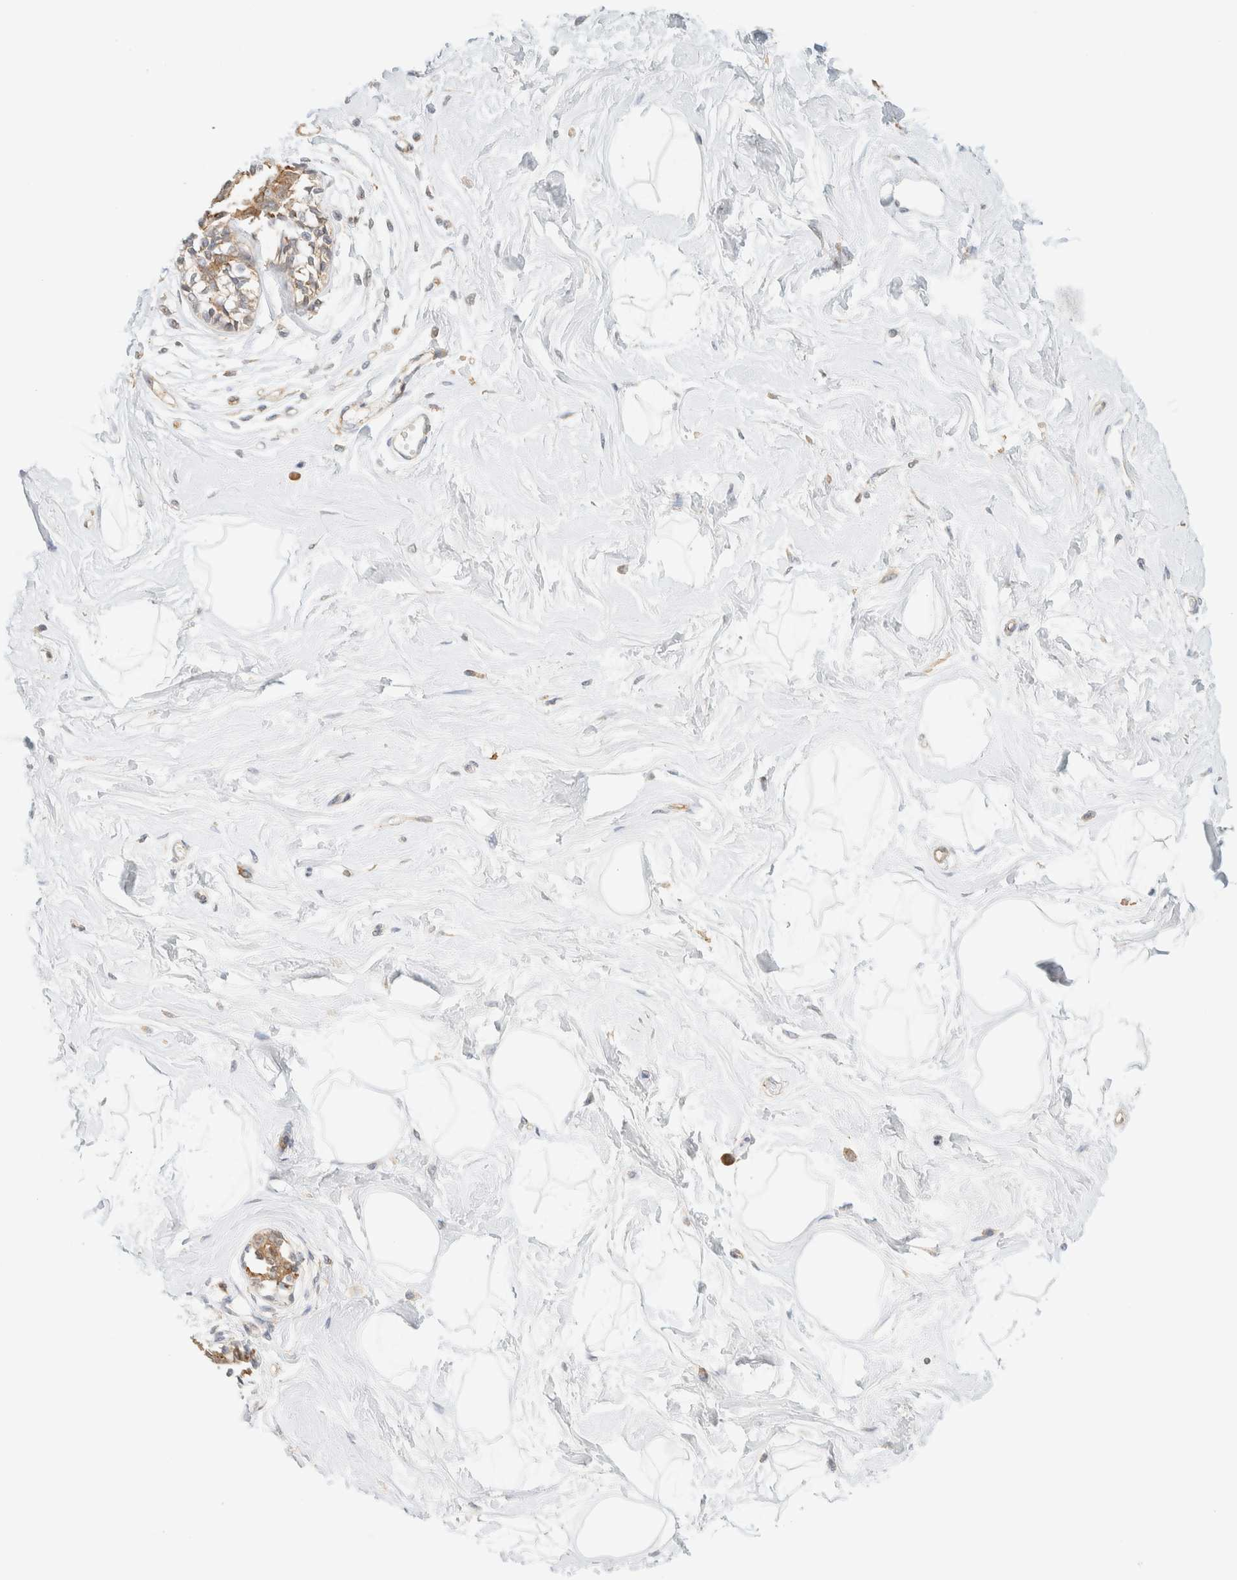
{"staining": {"intensity": "negative", "quantity": "none", "location": "none"}, "tissue": "breast", "cell_type": "Adipocytes", "image_type": "normal", "snomed": [{"axis": "morphology", "description": "Normal tissue, NOS"}, {"axis": "topography", "description": "Breast"}], "caption": "An IHC photomicrograph of normal breast is shown. There is no staining in adipocytes of breast.", "gene": "TBC1D8B", "patient": {"sex": "female", "age": 45}}